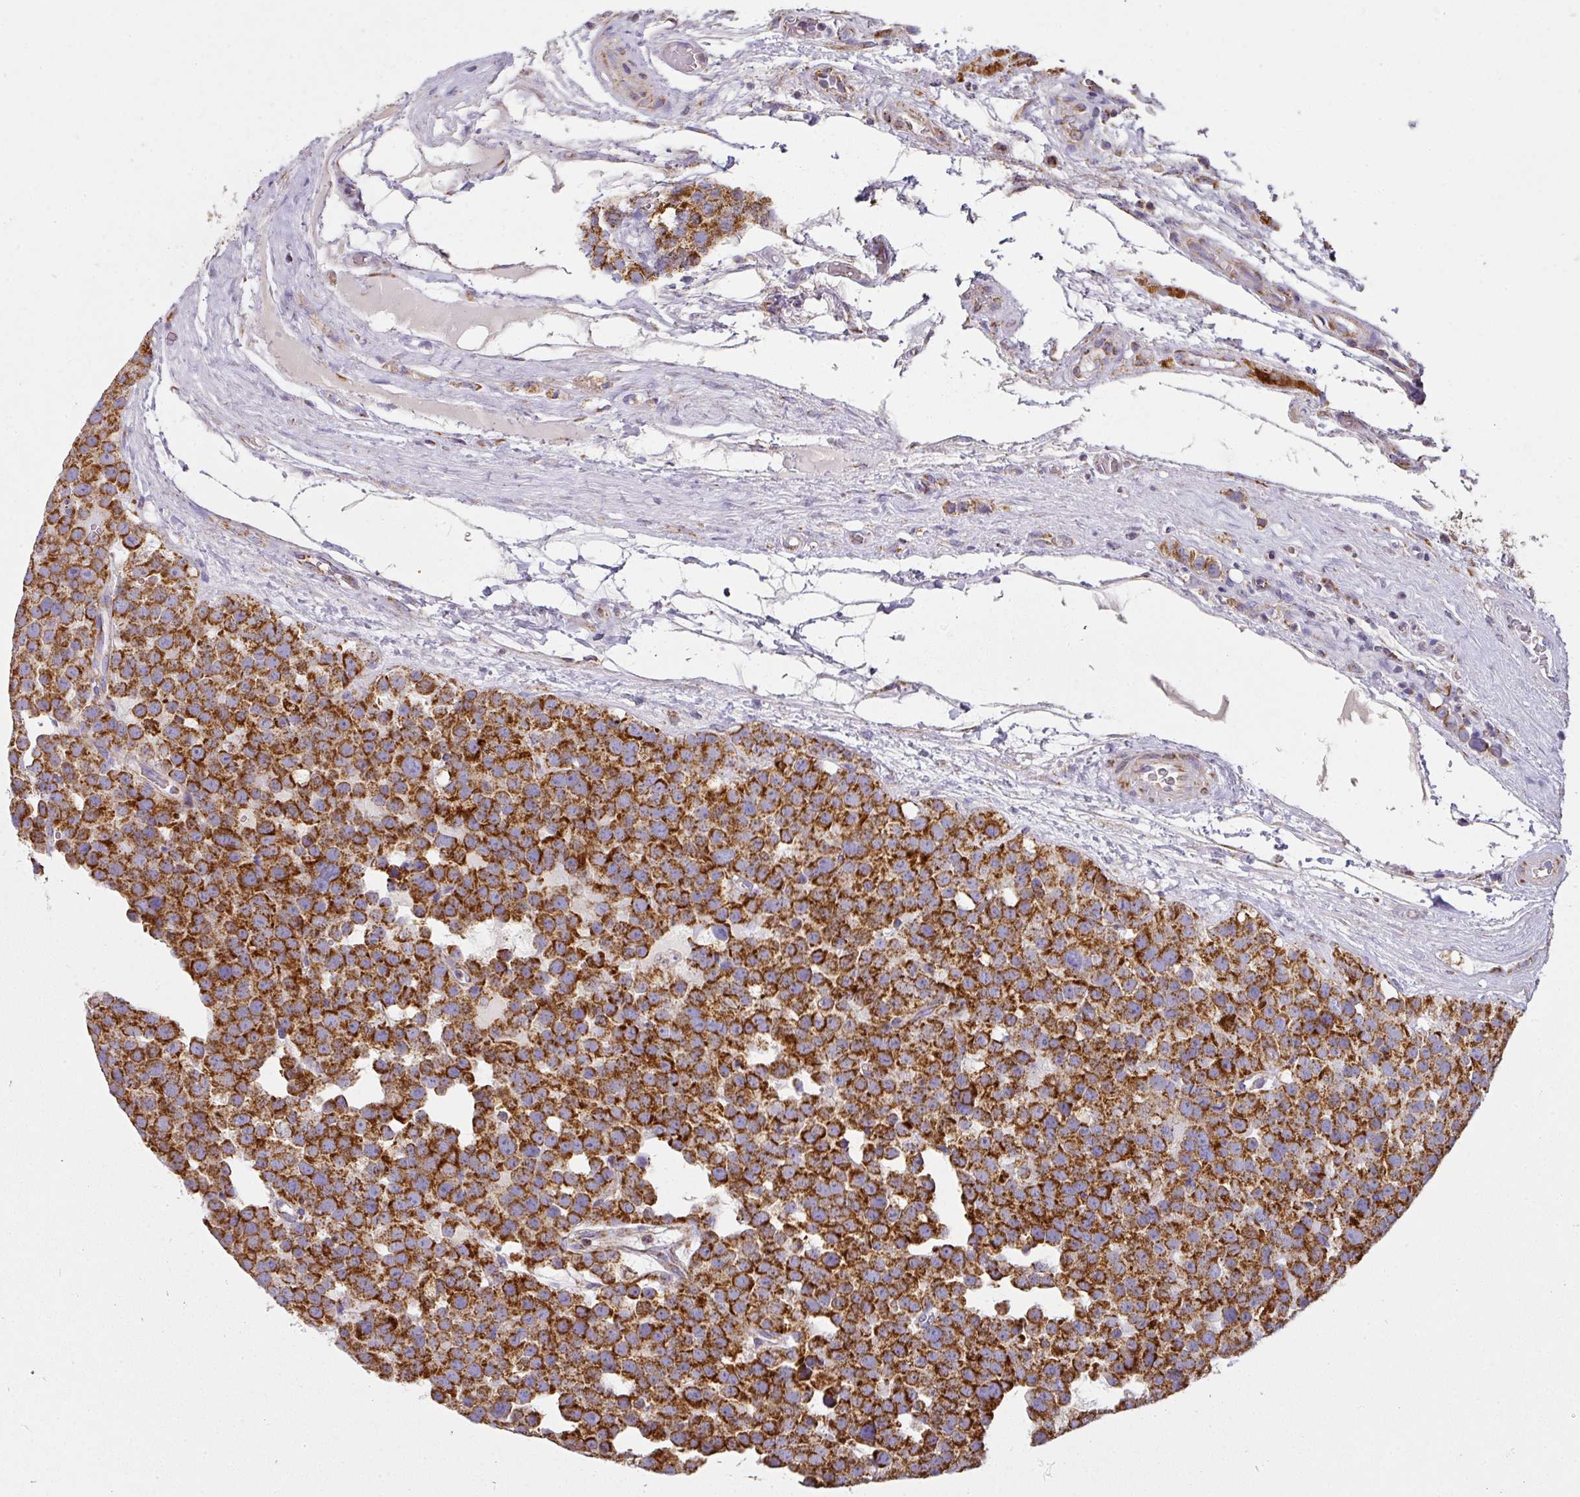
{"staining": {"intensity": "strong", "quantity": ">75%", "location": "cytoplasmic/membranous"}, "tissue": "testis cancer", "cell_type": "Tumor cells", "image_type": "cancer", "snomed": [{"axis": "morphology", "description": "Seminoma, NOS"}, {"axis": "topography", "description": "Testis"}], "caption": "Tumor cells show strong cytoplasmic/membranous expression in about >75% of cells in testis cancer (seminoma).", "gene": "UQCRFS1", "patient": {"sex": "male", "age": 71}}